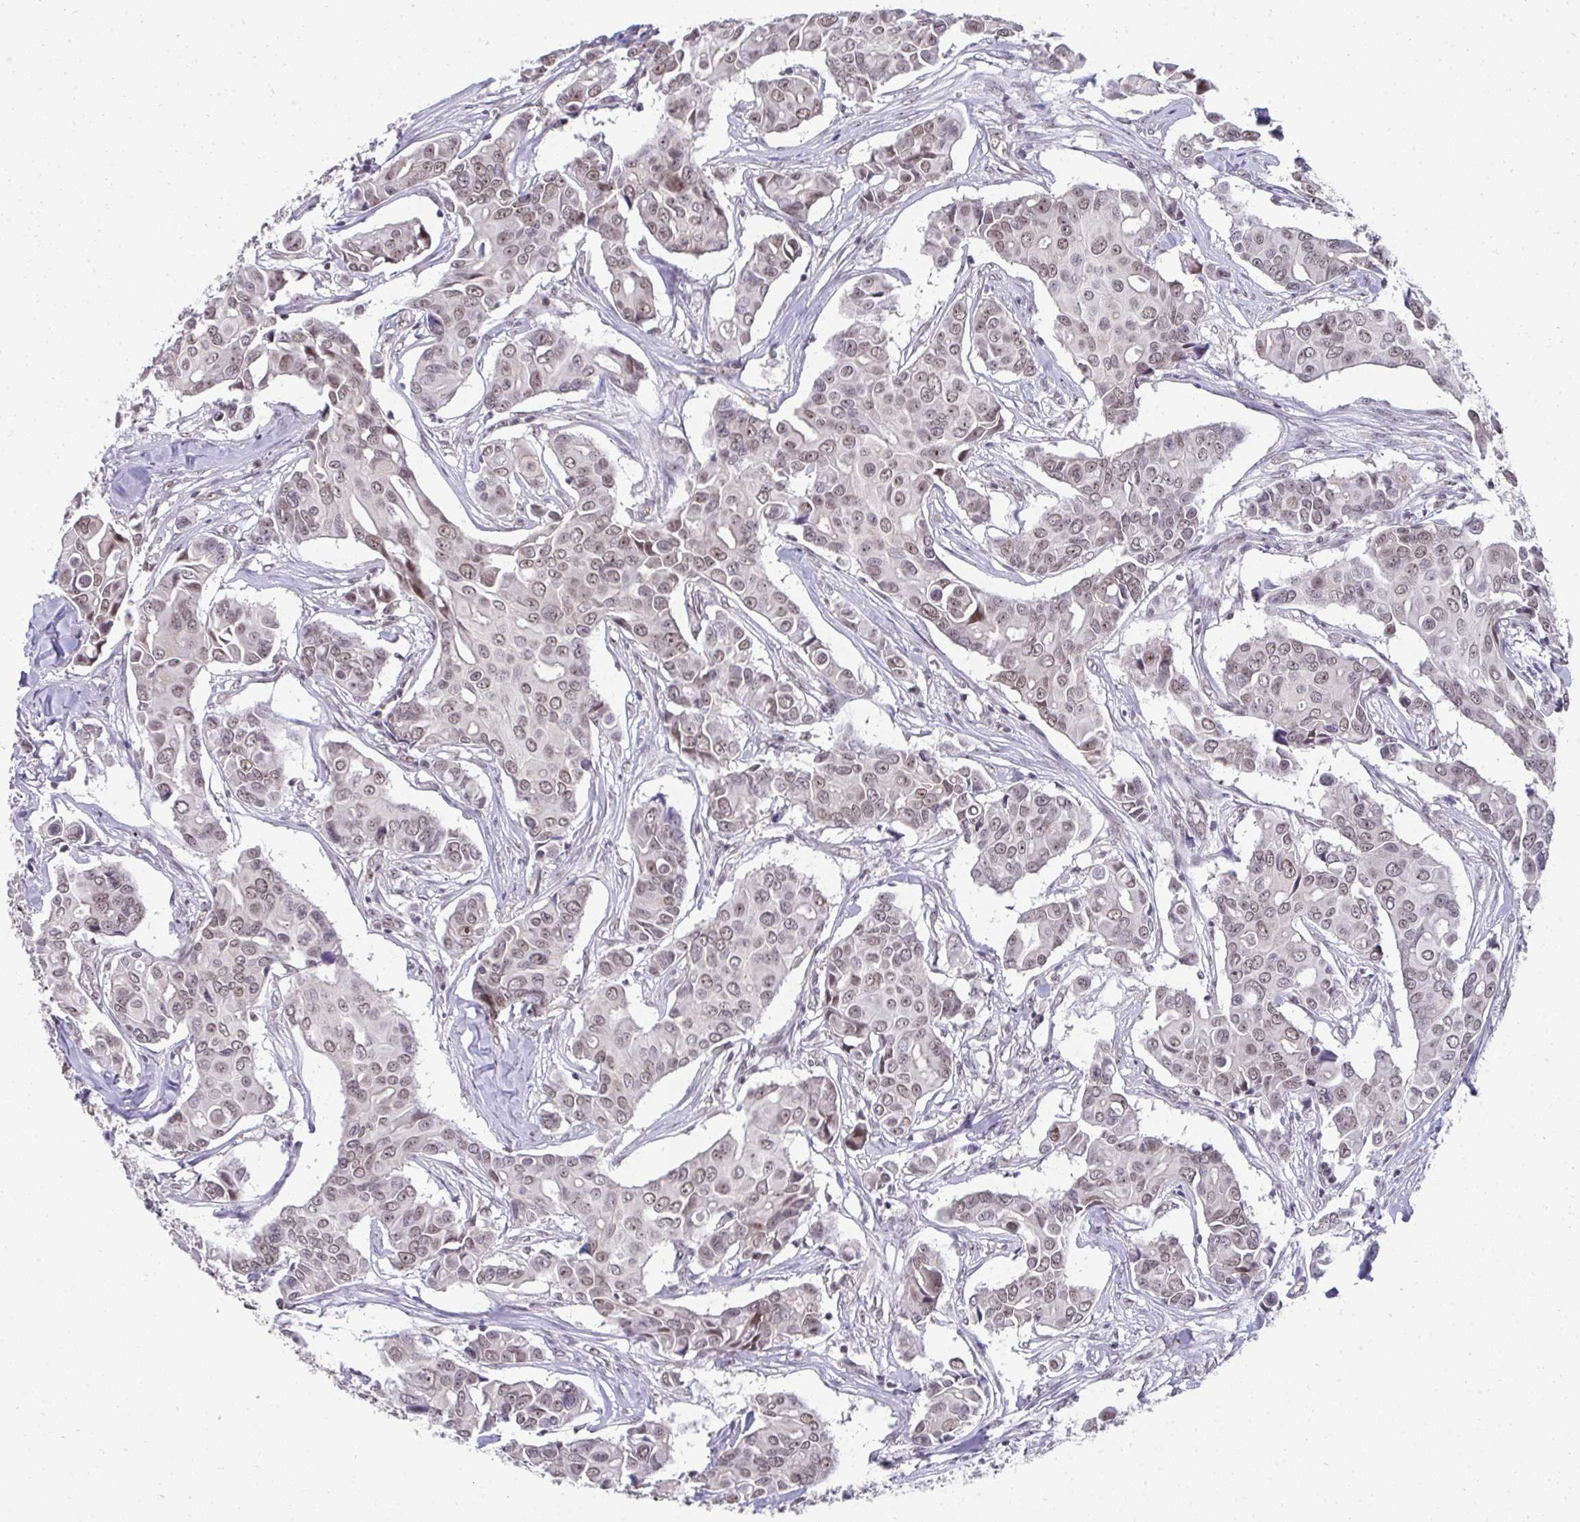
{"staining": {"intensity": "weak", "quantity": ">75%", "location": "nuclear"}, "tissue": "breast cancer", "cell_type": "Tumor cells", "image_type": "cancer", "snomed": [{"axis": "morphology", "description": "Duct carcinoma"}, {"axis": "topography", "description": "Breast"}], "caption": "IHC image of neoplastic tissue: breast cancer stained using immunohistochemistry demonstrates low levels of weak protein expression localized specifically in the nuclear of tumor cells, appearing as a nuclear brown color.", "gene": "HIRA", "patient": {"sex": "female", "age": 54}}